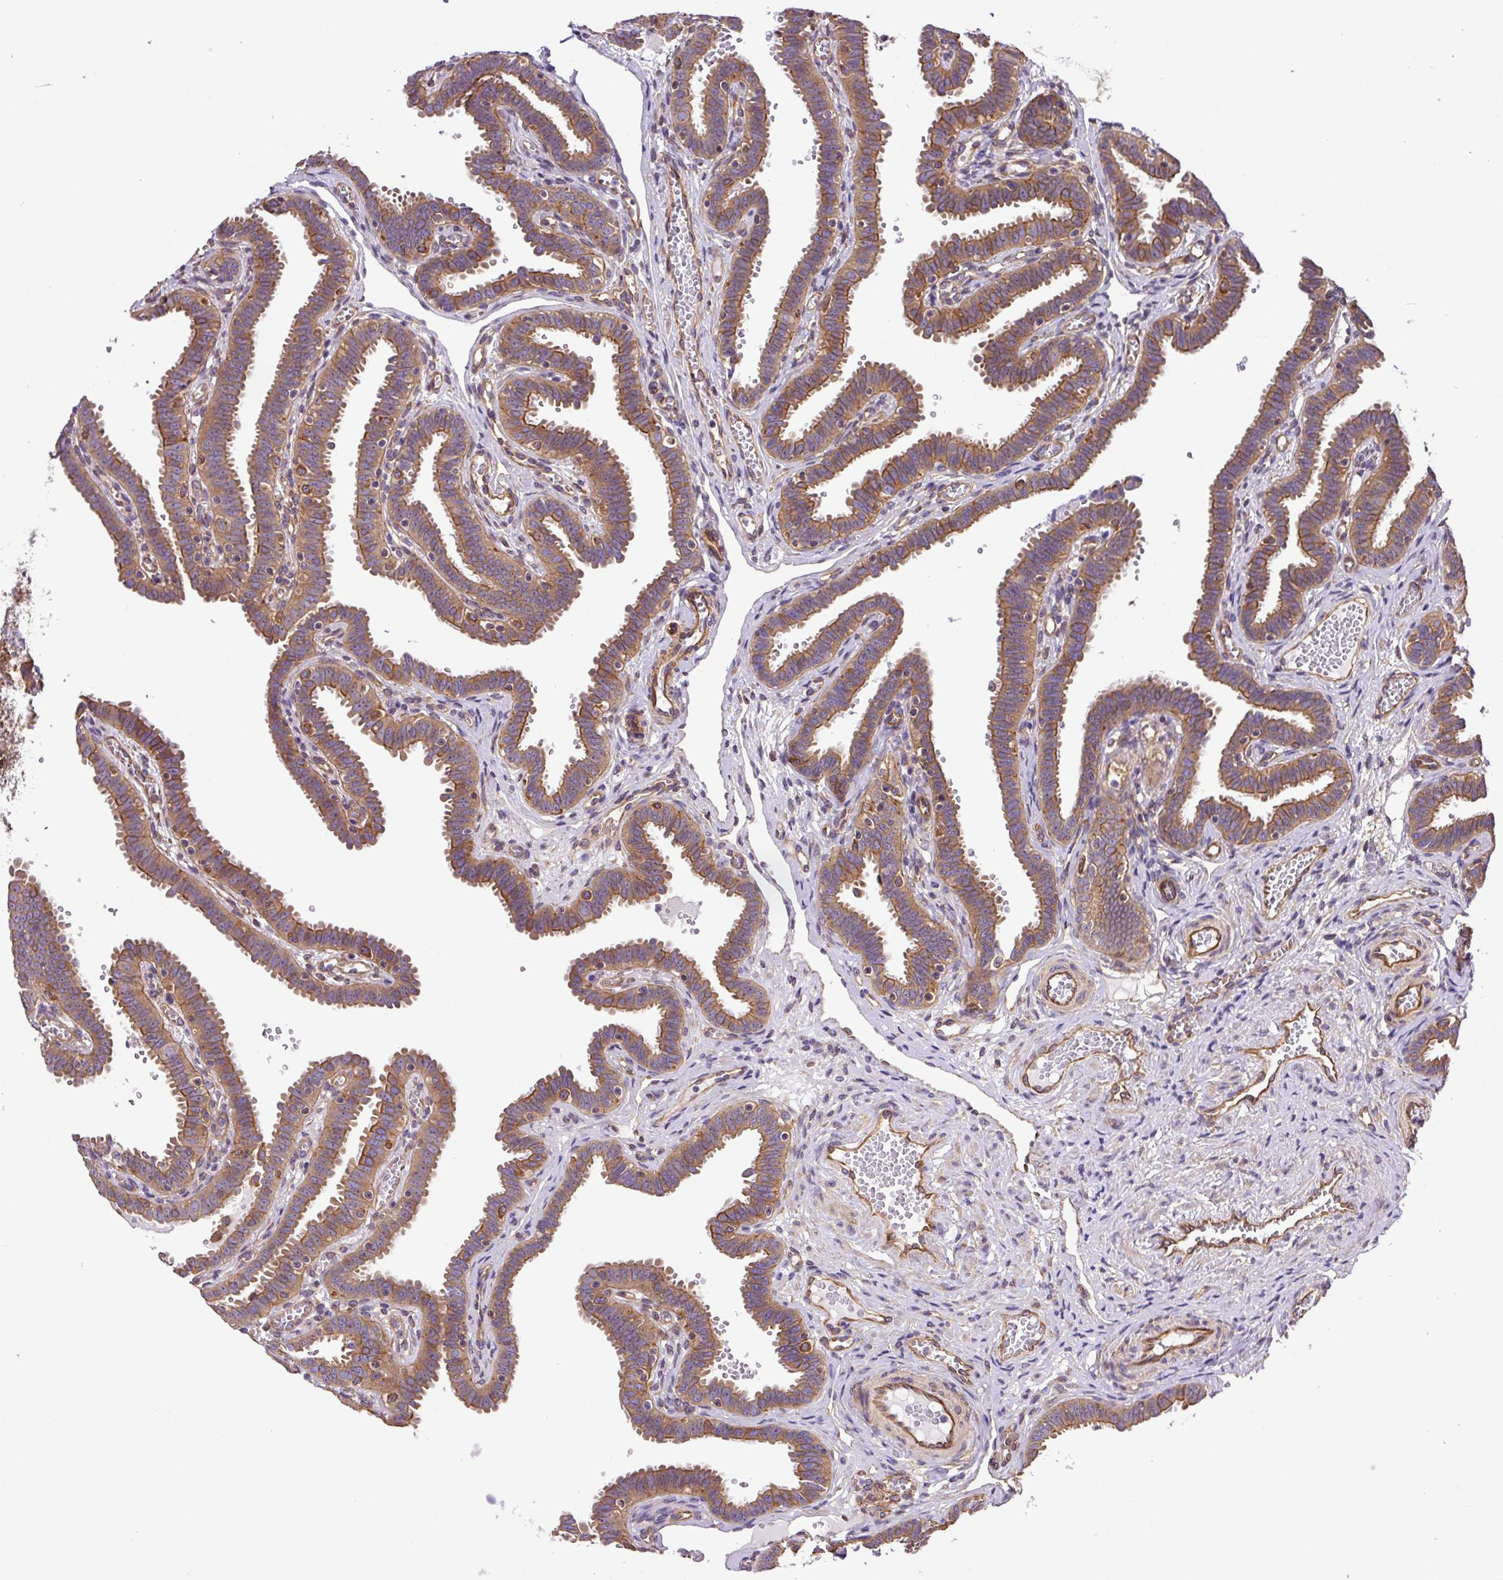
{"staining": {"intensity": "strong", "quantity": ">75%", "location": "cytoplasmic/membranous"}, "tissue": "fallopian tube", "cell_type": "Glandular cells", "image_type": "normal", "snomed": [{"axis": "morphology", "description": "Normal tissue, NOS"}, {"axis": "topography", "description": "Fallopian tube"}], "caption": "Immunohistochemistry photomicrograph of benign fallopian tube: human fallopian tube stained using immunohistochemistry (IHC) reveals high levels of strong protein expression localized specifically in the cytoplasmic/membranous of glandular cells, appearing as a cytoplasmic/membranous brown color.", "gene": "DCTN1", "patient": {"sex": "female", "age": 37}}